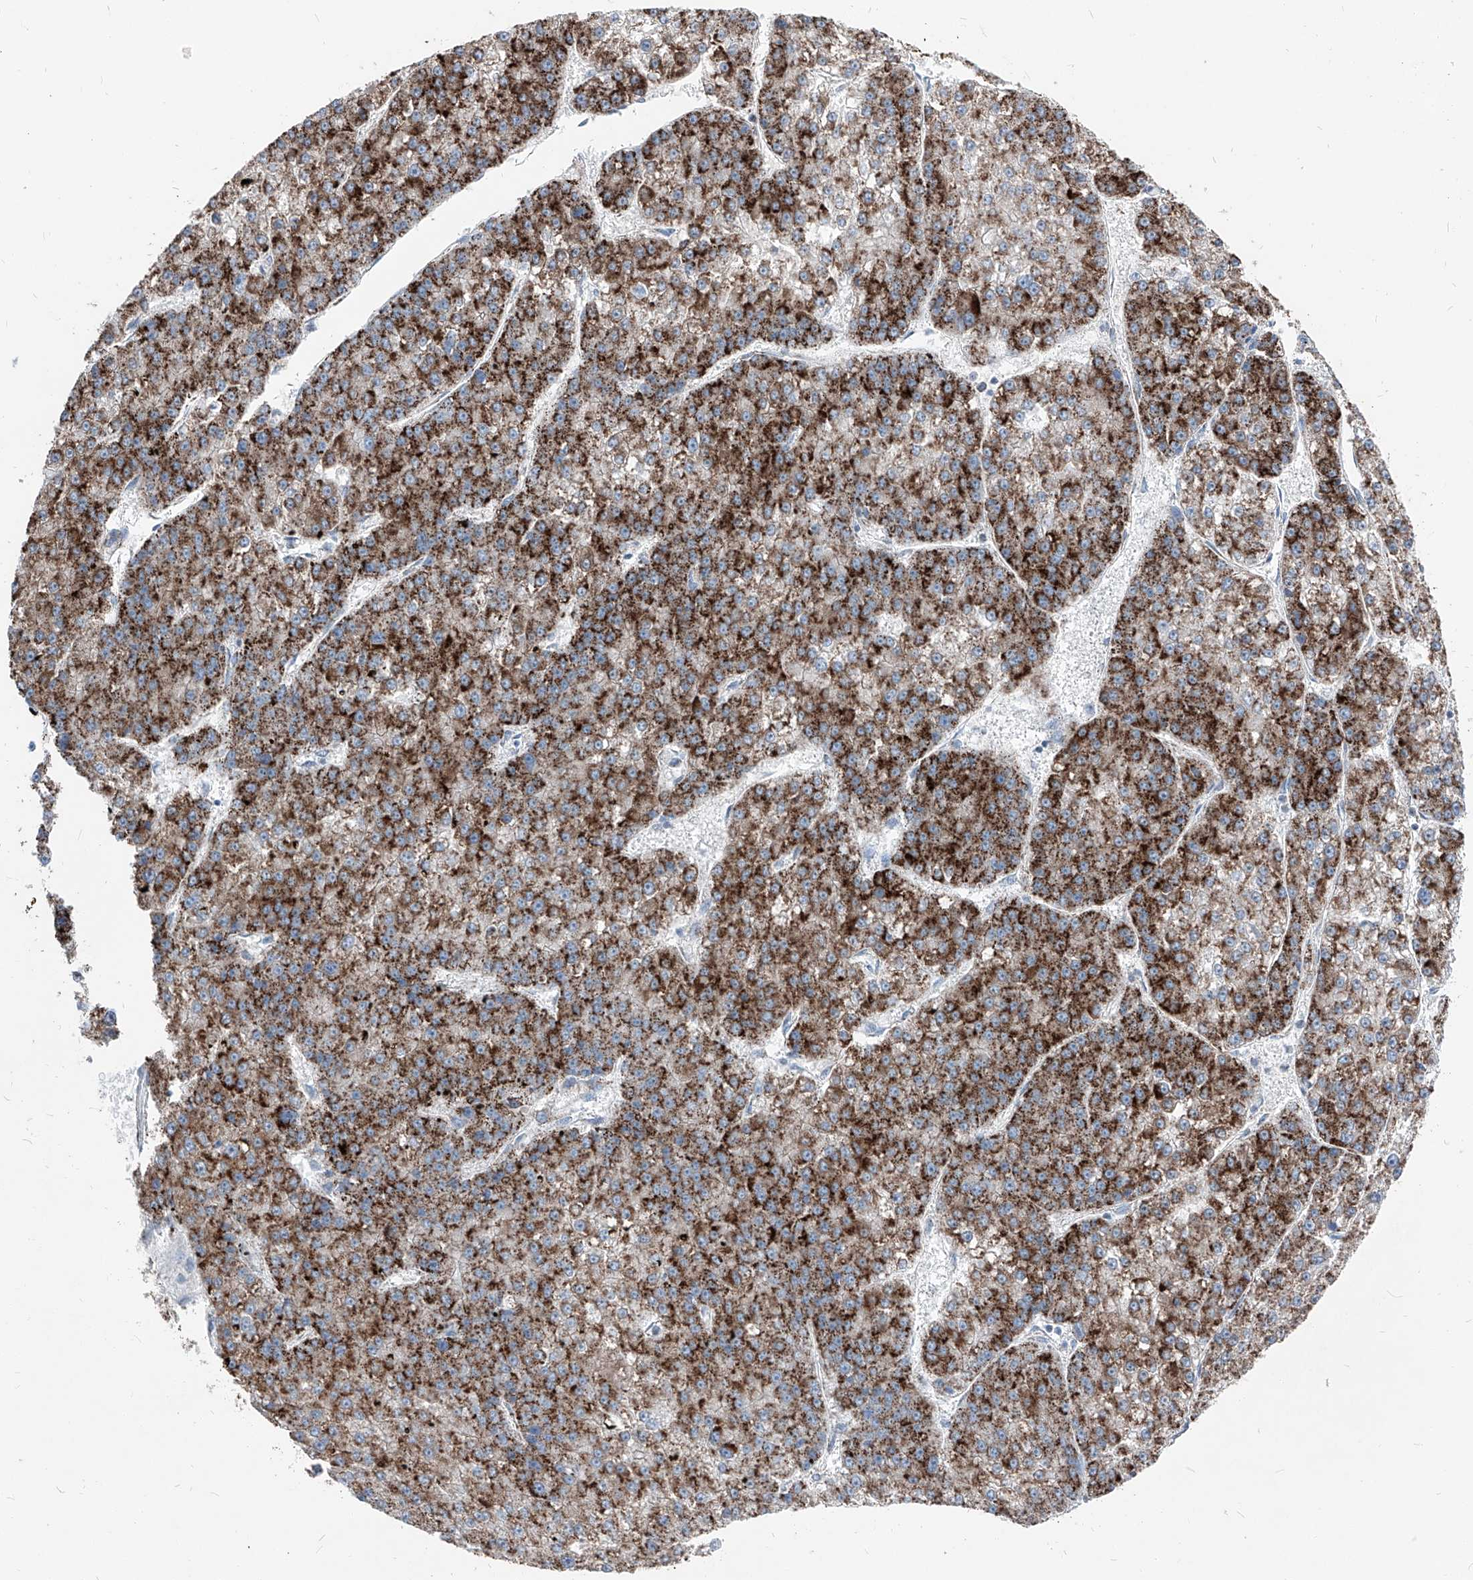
{"staining": {"intensity": "strong", "quantity": ">75%", "location": "cytoplasmic/membranous"}, "tissue": "liver cancer", "cell_type": "Tumor cells", "image_type": "cancer", "snomed": [{"axis": "morphology", "description": "Carcinoma, Hepatocellular, NOS"}, {"axis": "topography", "description": "Liver"}], "caption": "Liver hepatocellular carcinoma stained with DAB (3,3'-diaminobenzidine) immunohistochemistry displays high levels of strong cytoplasmic/membranous expression in approximately >75% of tumor cells.", "gene": "AGPS", "patient": {"sex": "female", "age": 73}}